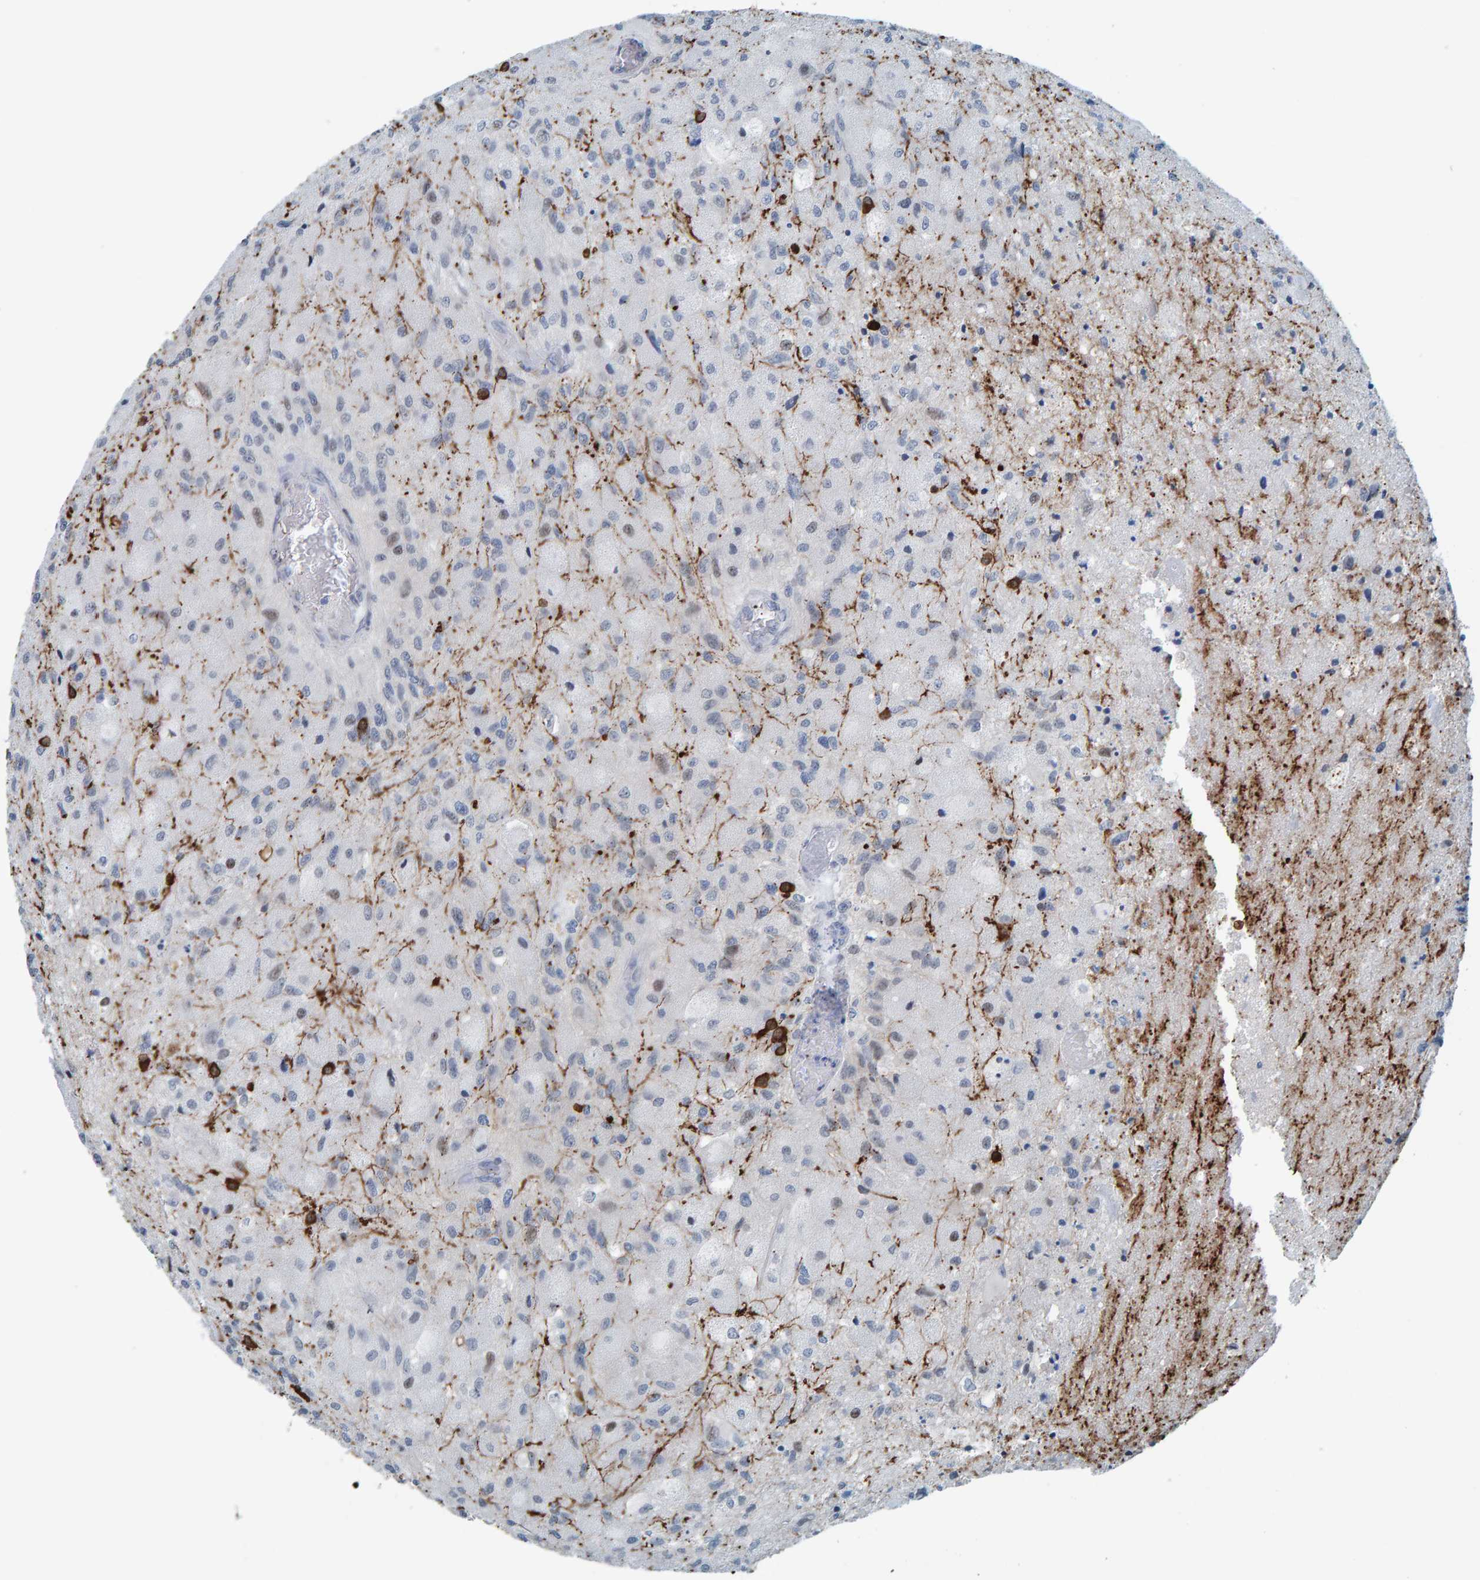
{"staining": {"intensity": "negative", "quantity": "none", "location": "none"}, "tissue": "glioma", "cell_type": "Tumor cells", "image_type": "cancer", "snomed": [{"axis": "morphology", "description": "Normal tissue, NOS"}, {"axis": "morphology", "description": "Glioma, malignant, High grade"}, {"axis": "topography", "description": "Cerebral cortex"}], "caption": "Protein analysis of glioma displays no significant positivity in tumor cells. The staining is performed using DAB (3,3'-diaminobenzidine) brown chromogen with nuclei counter-stained in using hematoxylin.", "gene": "CNP", "patient": {"sex": "male", "age": 77}}